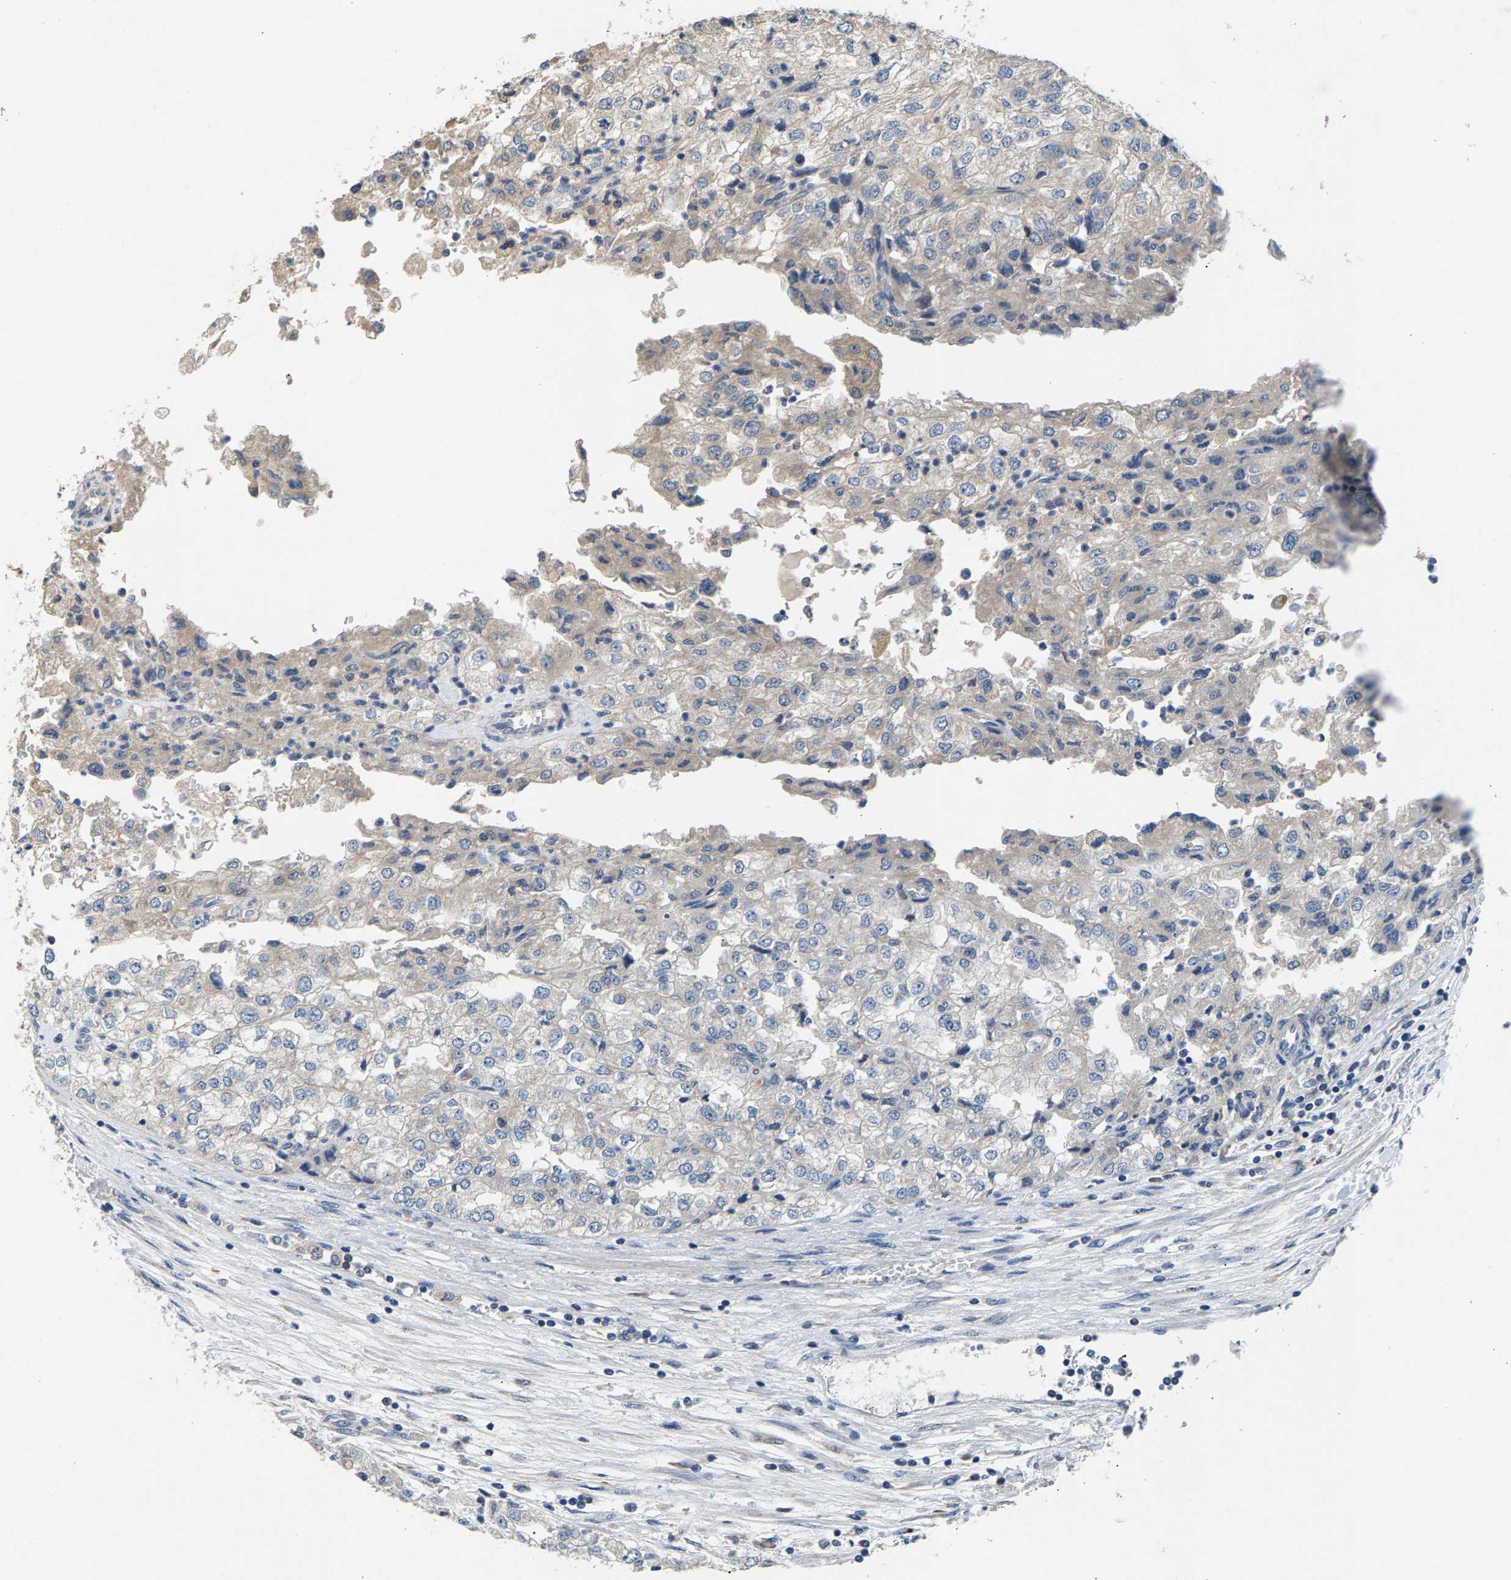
{"staining": {"intensity": "weak", "quantity": "<25%", "location": "cytoplasmic/membranous"}, "tissue": "renal cancer", "cell_type": "Tumor cells", "image_type": "cancer", "snomed": [{"axis": "morphology", "description": "Adenocarcinoma, NOS"}, {"axis": "topography", "description": "Kidney"}], "caption": "Immunohistochemistry image of neoplastic tissue: human renal adenocarcinoma stained with DAB shows no significant protein positivity in tumor cells.", "gene": "NT5C", "patient": {"sex": "female", "age": 54}}